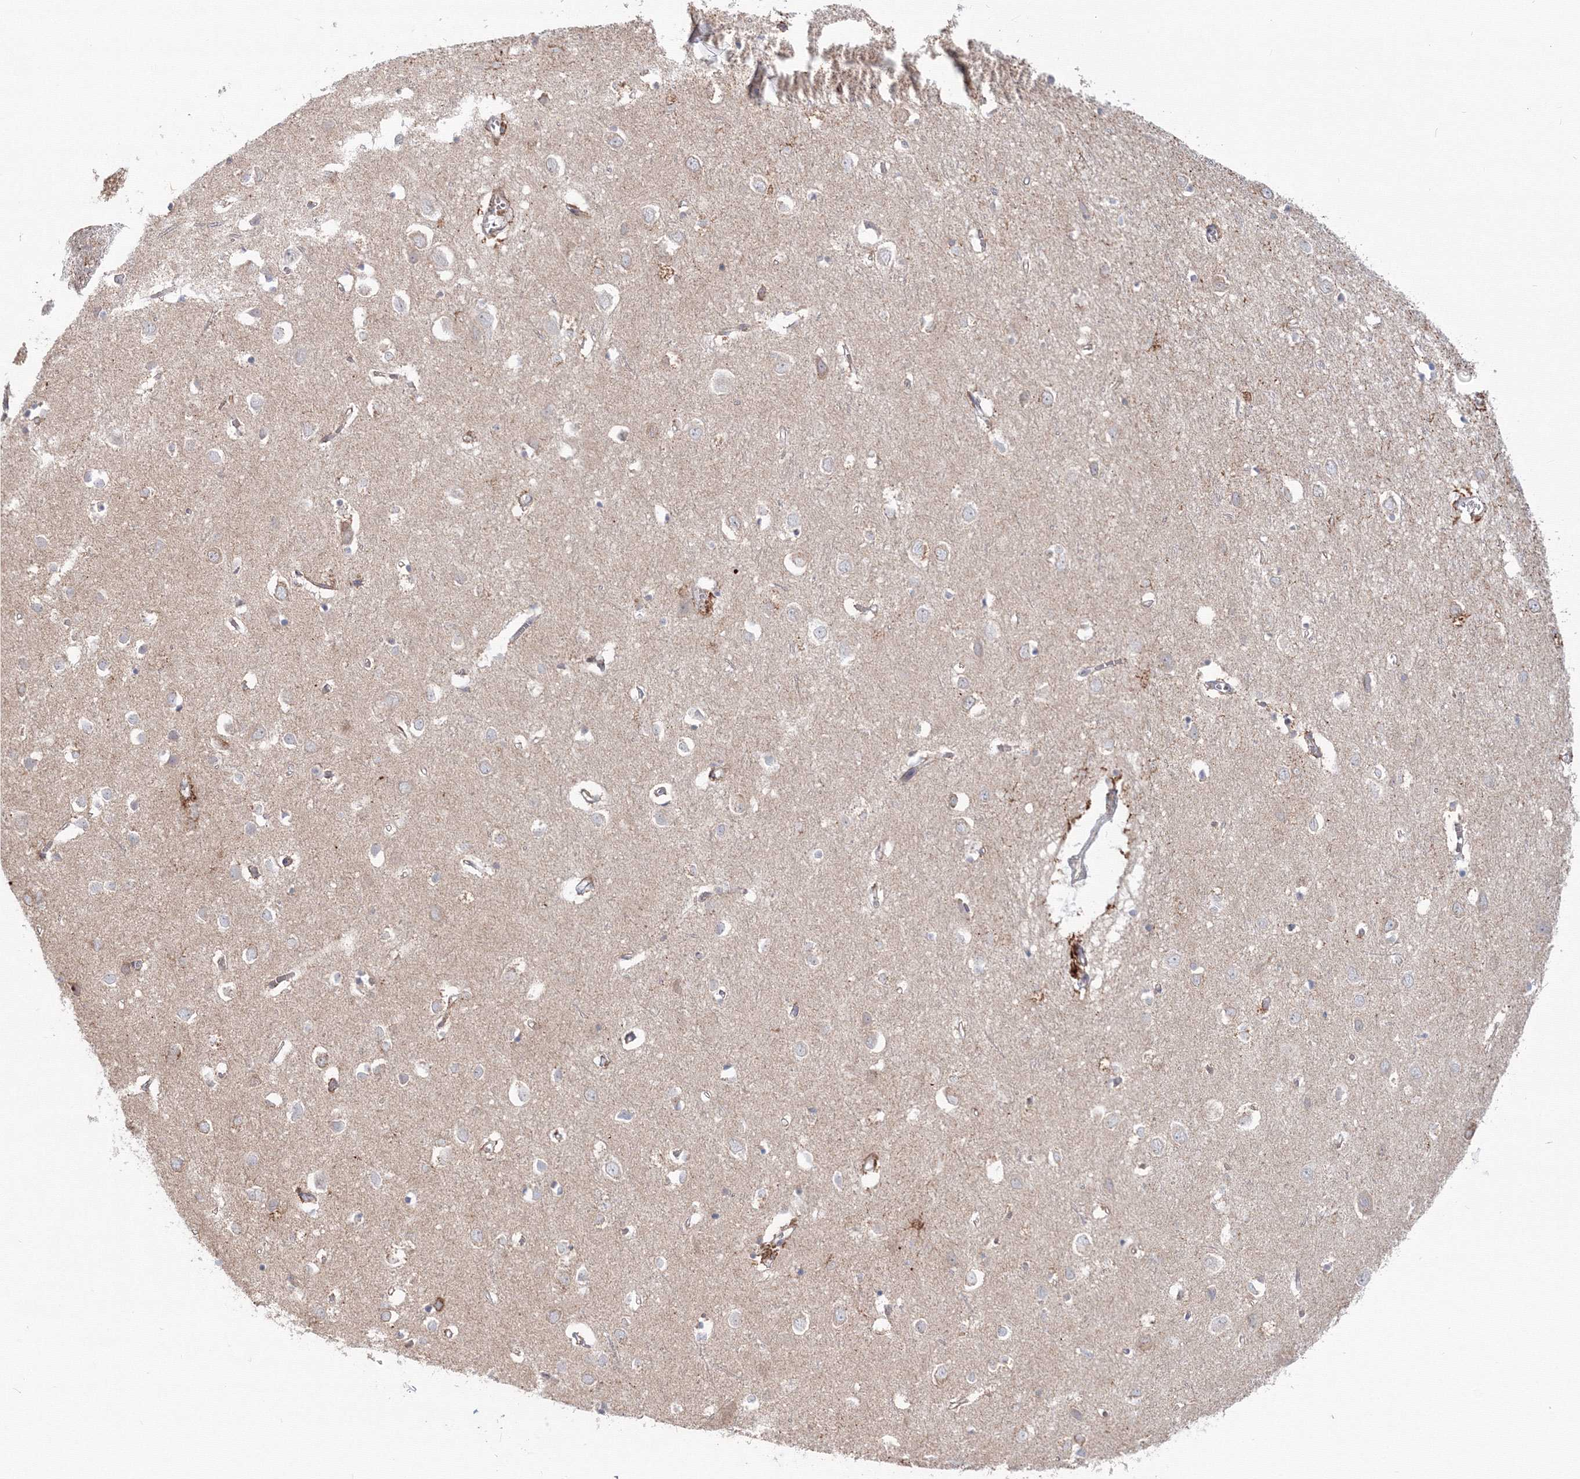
{"staining": {"intensity": "moderate", "quantity": ">75%", "location": "cytoplasmic/membranous"}, "tissue": "cerebral cortex", "cell_type": "Endothelial cells", "image_type": "normal", "snomed": [{"axis": "morphology", "description": "Normal tissue, NOS"}, {"axis": "topography", "description": "Cerebral cortex"}], "caption": "Unremarkable cerebral cortex exhibits moderate cytoplasmic/membranous positivity in approximately >75% of endothelial cells, visualized by immunohistochemistry.", "gene": "SH3PXD2A", "patient": {"sex": "female", "age": 64}}